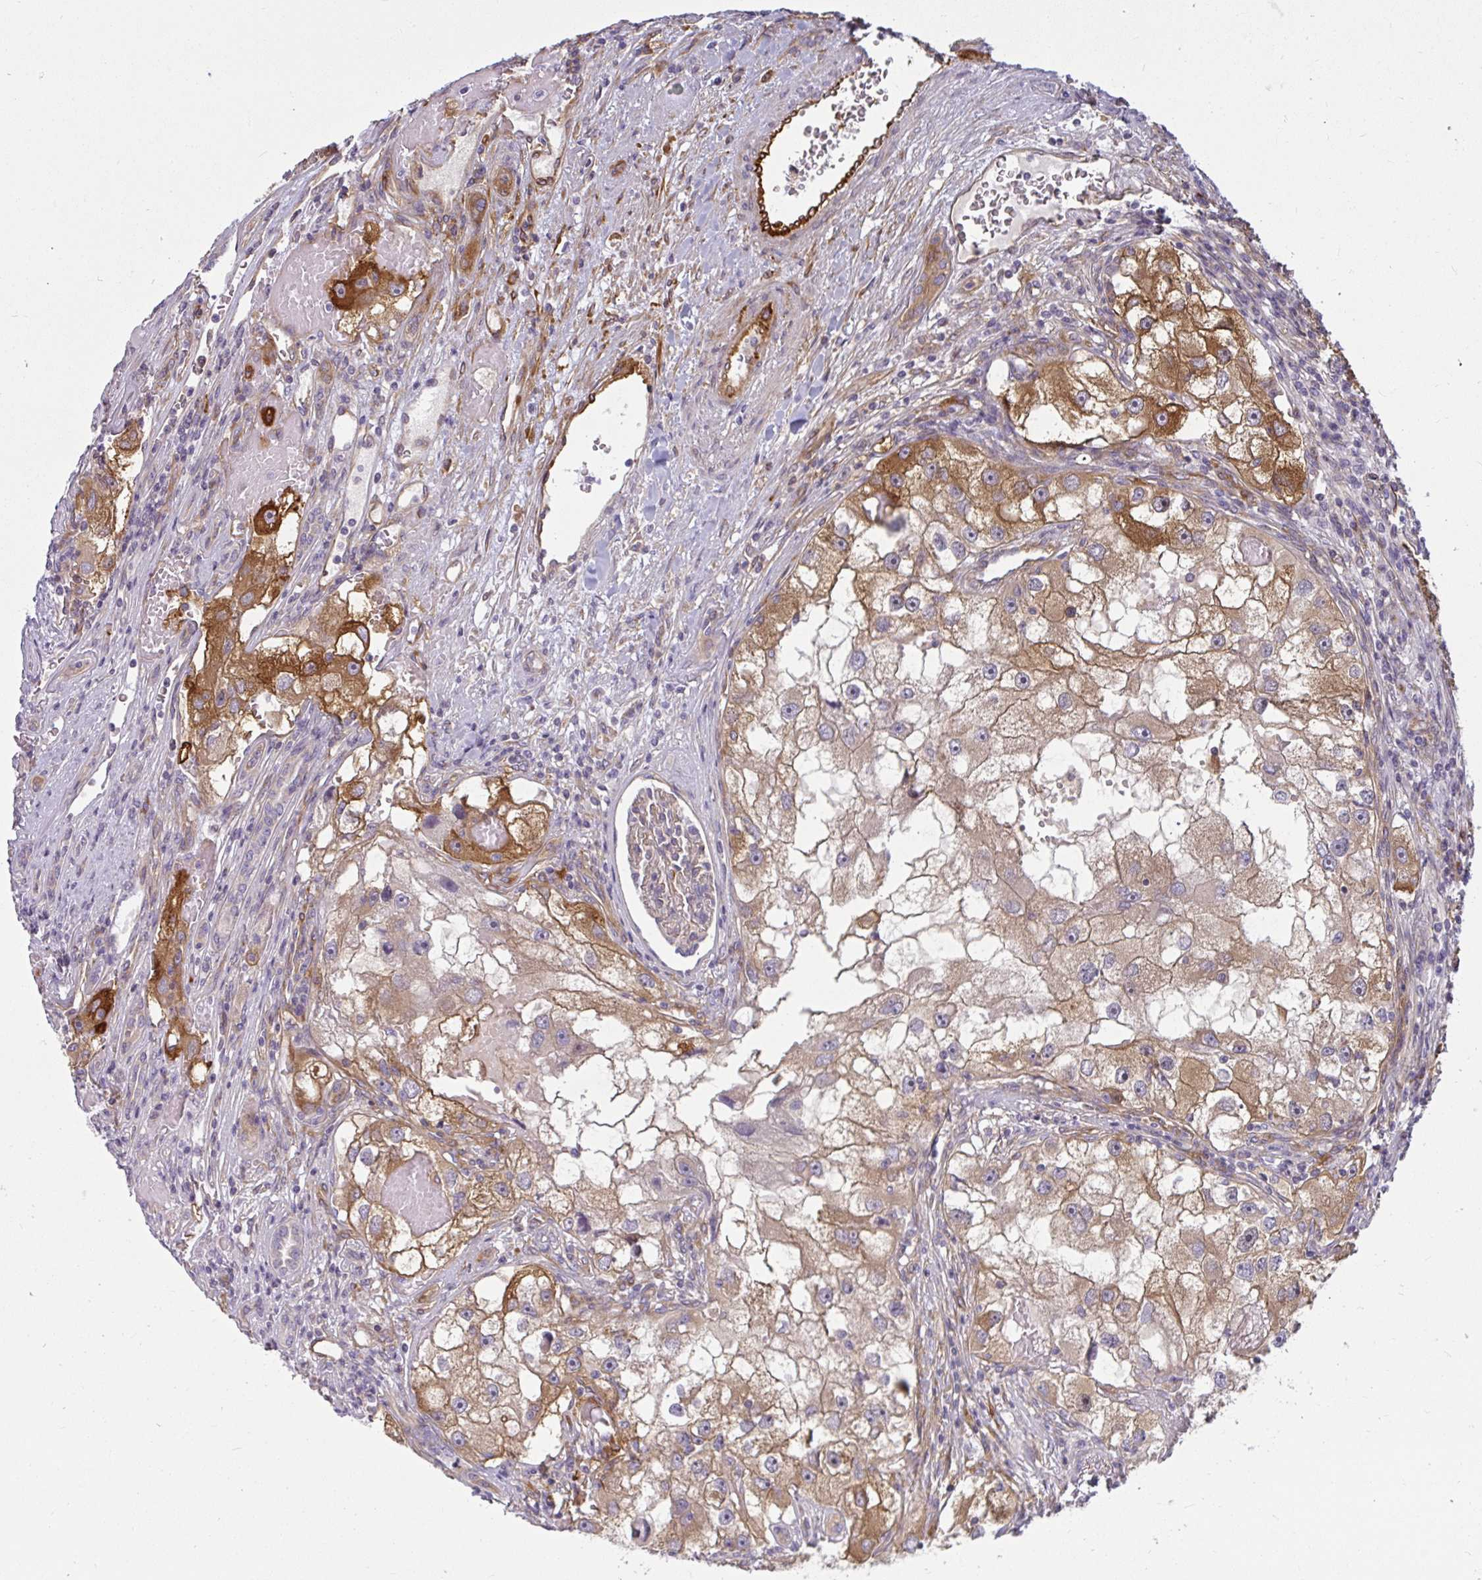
{"staining": {"intensity": "moderate", "quantity": "25%-75%", "location": "cytoplasmic/membranous"}, "tissue": "renal cancer", "cell_type": "Tumor cells", "image_type": "cancer", "snomed": [{"axis": "morphology", "description": "Adenocarcinoma, NOS"}, {"axis": "topography", "description": "Kidney"}], "caption": "Tumor cells exhibit medium levels of moderate cytoplasmic/membranous expression in approximately 25%-75% of cells in adenocarcinoma (renal).", "gene": "IFIT3", "patient": {"sex": "male", "age": 63}}